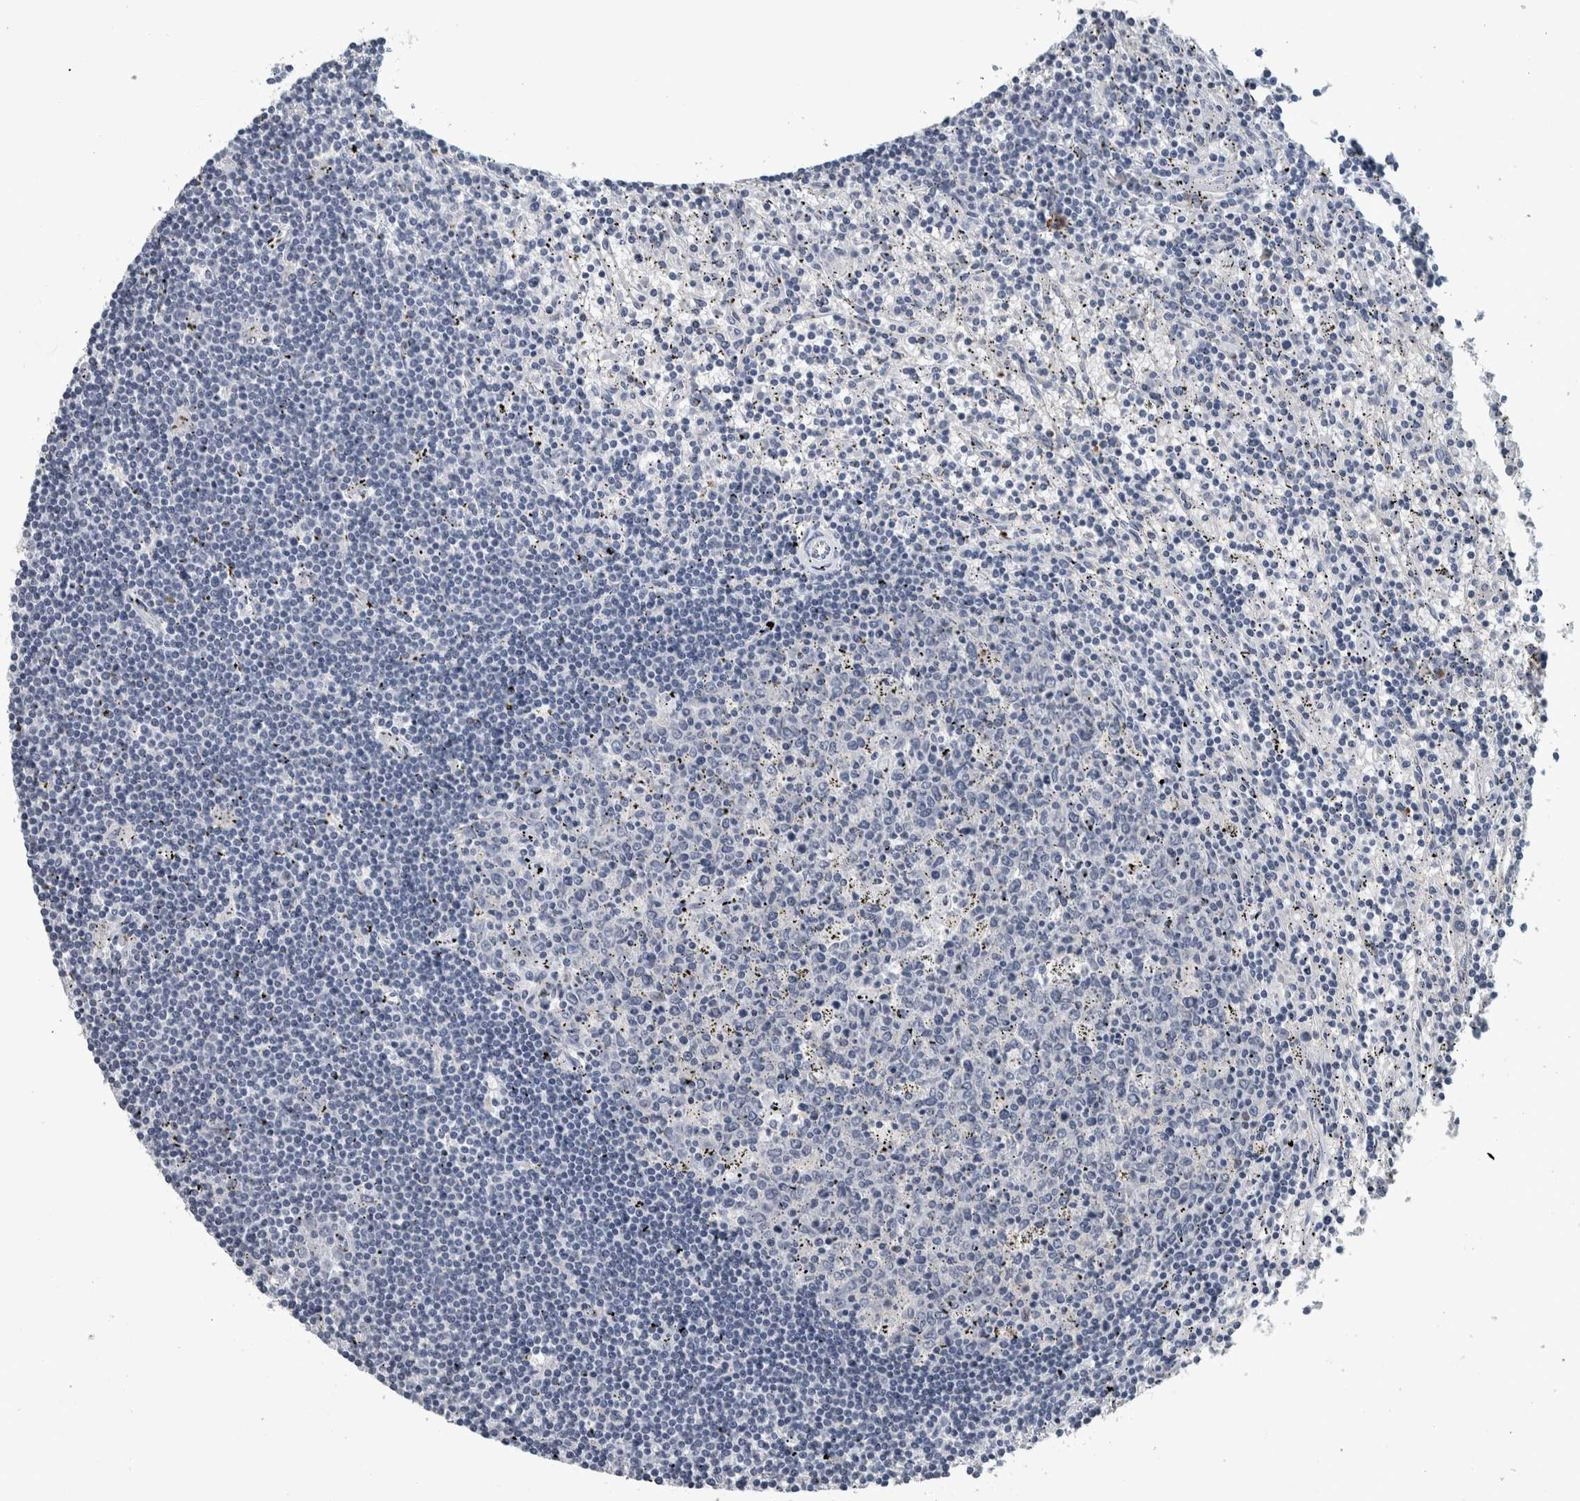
{"staining": {"intensity": "negative", "quantity": "none", "location": "none"}, "tissue": "lymphoma", "cell_type": "Tumor cells", "image_type": "cancer", "snomed": [{"axis": "morphology", "description": "Malignant lymphoma, non-Hodgkin's type, Low grade"}, {"axis": "topography", "description": "Spleen"}], "caption": "Histopathology image shows no significant protein positivity in tumor cells of lymphoma.", "gene": "CAVIN4", "patient": {"sex": "male", "age": 76}}